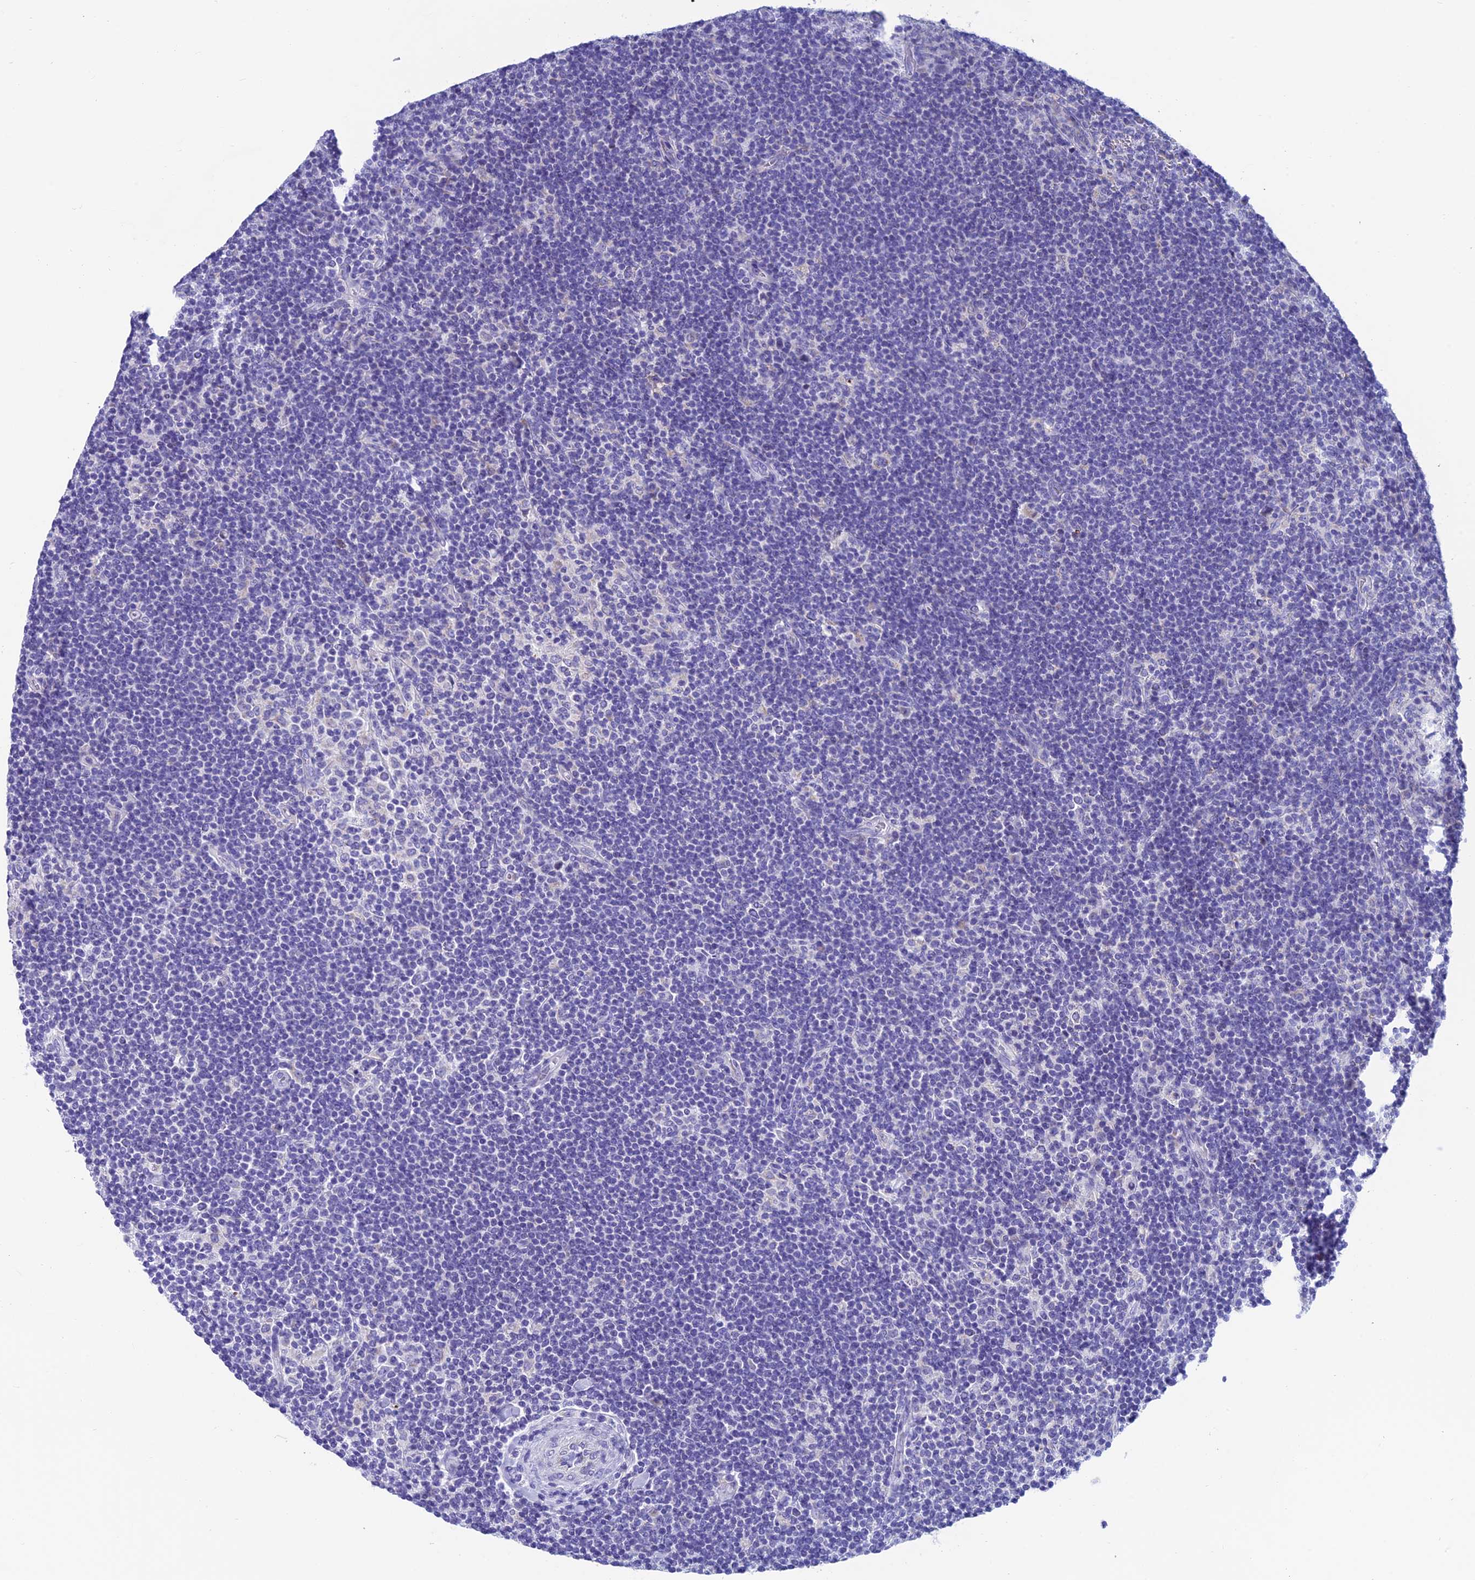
{"staining": {"intensity": "negative", "quantity": "none", "location": "none"}, "tissue": "lymphoma", "cell_type": "Tumor cells", "image_type": "cancer", "snomed": [{"axis": "morphology", "description": "Hodgkin's disease, NOS"}, {"axis": "topography", "description": "Lymph node"}], "caption": "Micrograph shows no protein expression in tumor cells of Hodgkin's disease tissue.", "gene": "REEP4", "patient": {"sex": "female", "age": 57}}